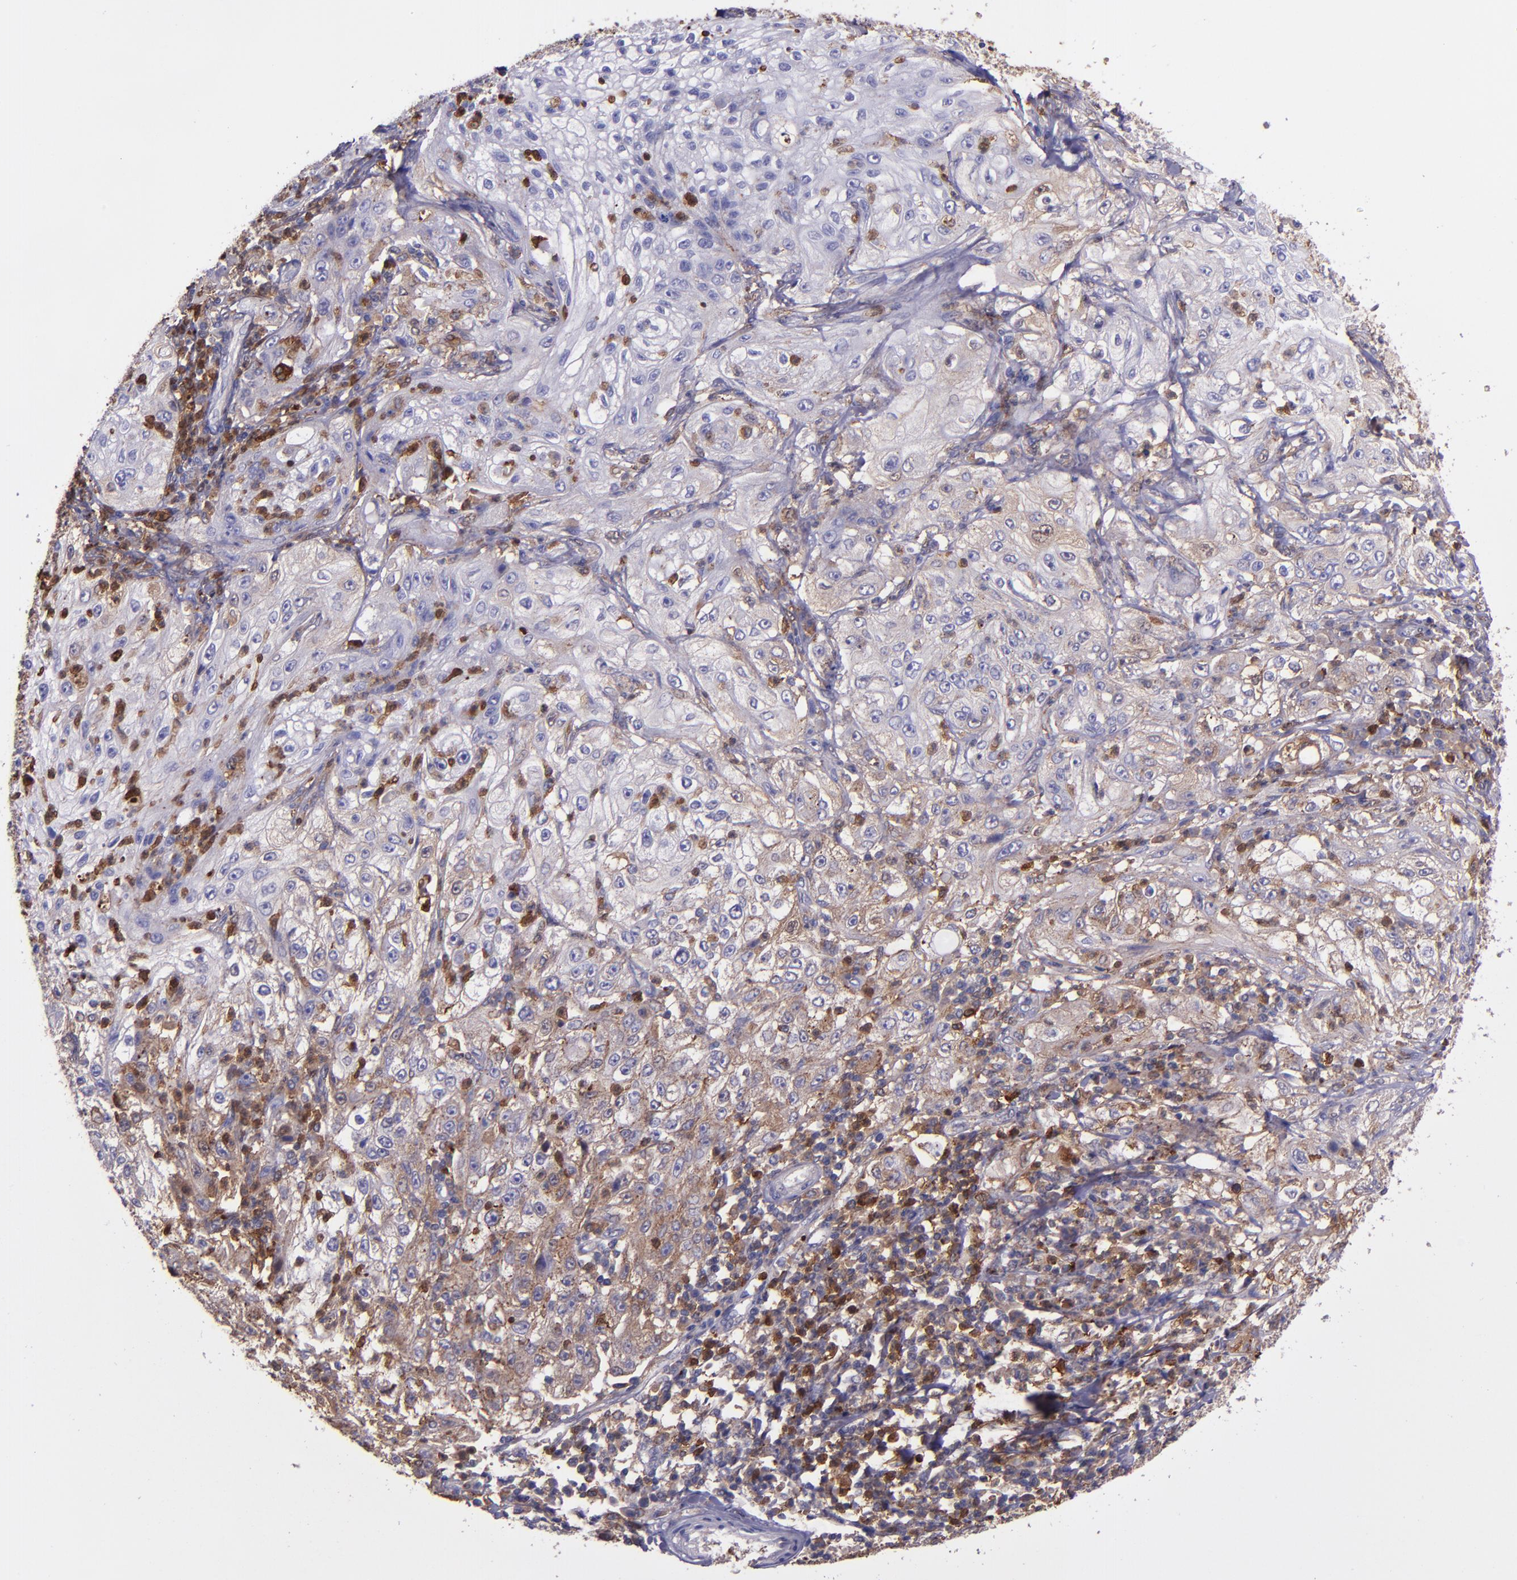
{"staining": {"intensity": "weak", "quantity": "25%-75%", "location": "cytoplasmic/membranous"}, "tissue": "lung cancer", "cell_type": "Tumor cells", "image_type": "cancer", "snomed": [{"axis": "morphology", "description": "Inflammation, NOS"}, {"axis": "morphology", "description": "Squamous cell carcinoma, NOS"}, {"axis": "topography", "description": "Lymph node"}, {"axis": "topography", "description": "Soft tissue"}, {"axis": "topography", "description": "Lung"}], "caption": "Human squamous cell carcinoma (lung) stained for a protein (brown) demonstrates weak cytoplasmic/membranous positive expression in about 25%-75% of tumor cells.", "gene": "WASHC1", "patient": {"sex": "male", "age": 66}}